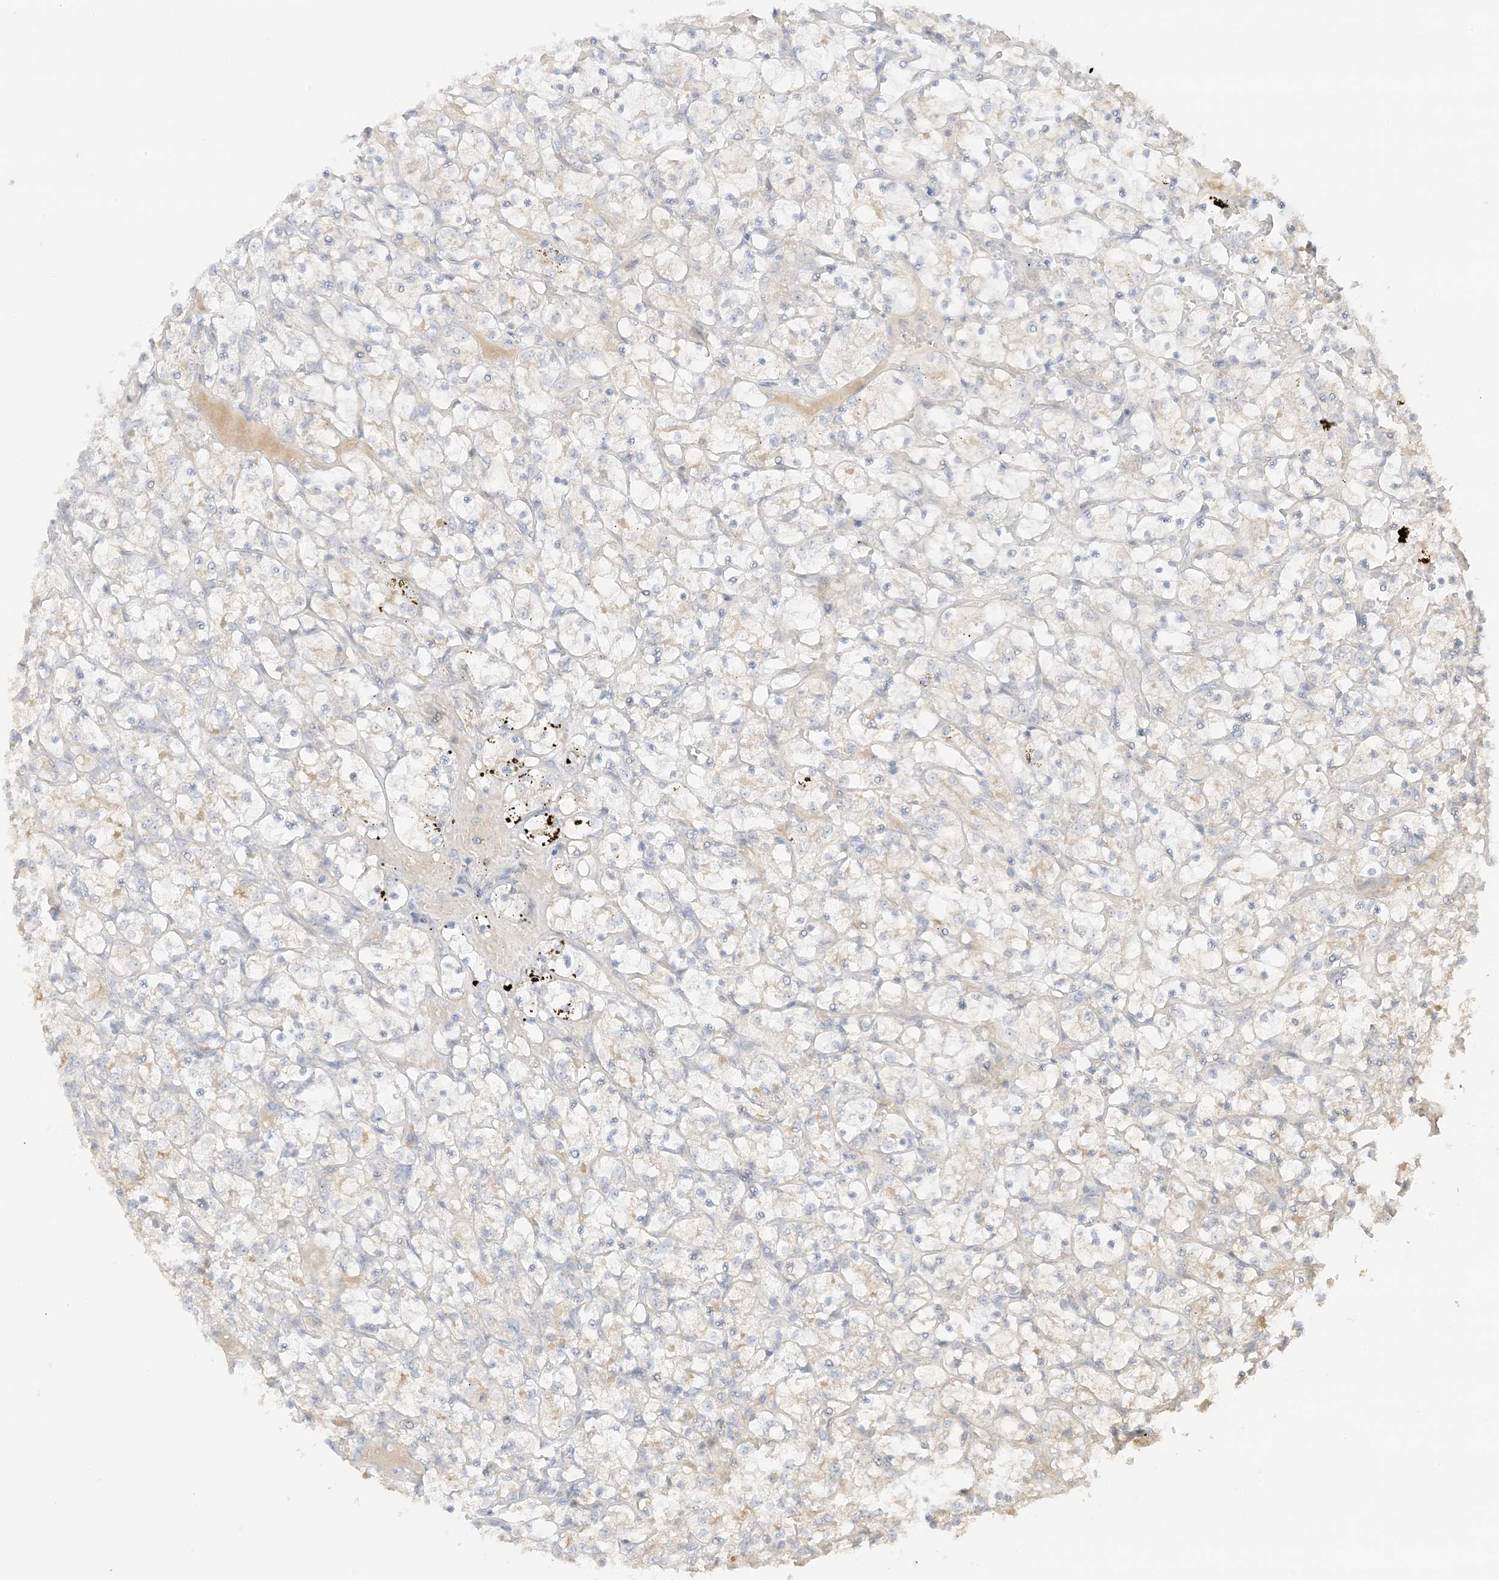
{"staining": {"intensity": "weak", "quantity": "<25%", "location": "cytoplasmic/membranous"}, "tissue": "renal cancer", "cell_type": "Tumor cells", "image_type": "cancer", "snomed": [{"axis": "morphology", "description": "Adenocarcinoma, NOS"}, {"axis": "topography", "description": "Kidney"}], "caption": "Protein analysis of adenocarcinoma (renal) reveals no significant expression in tumor cells.", "gene": "ETAA1", "patient": {"sex": "female", "age": 69}}